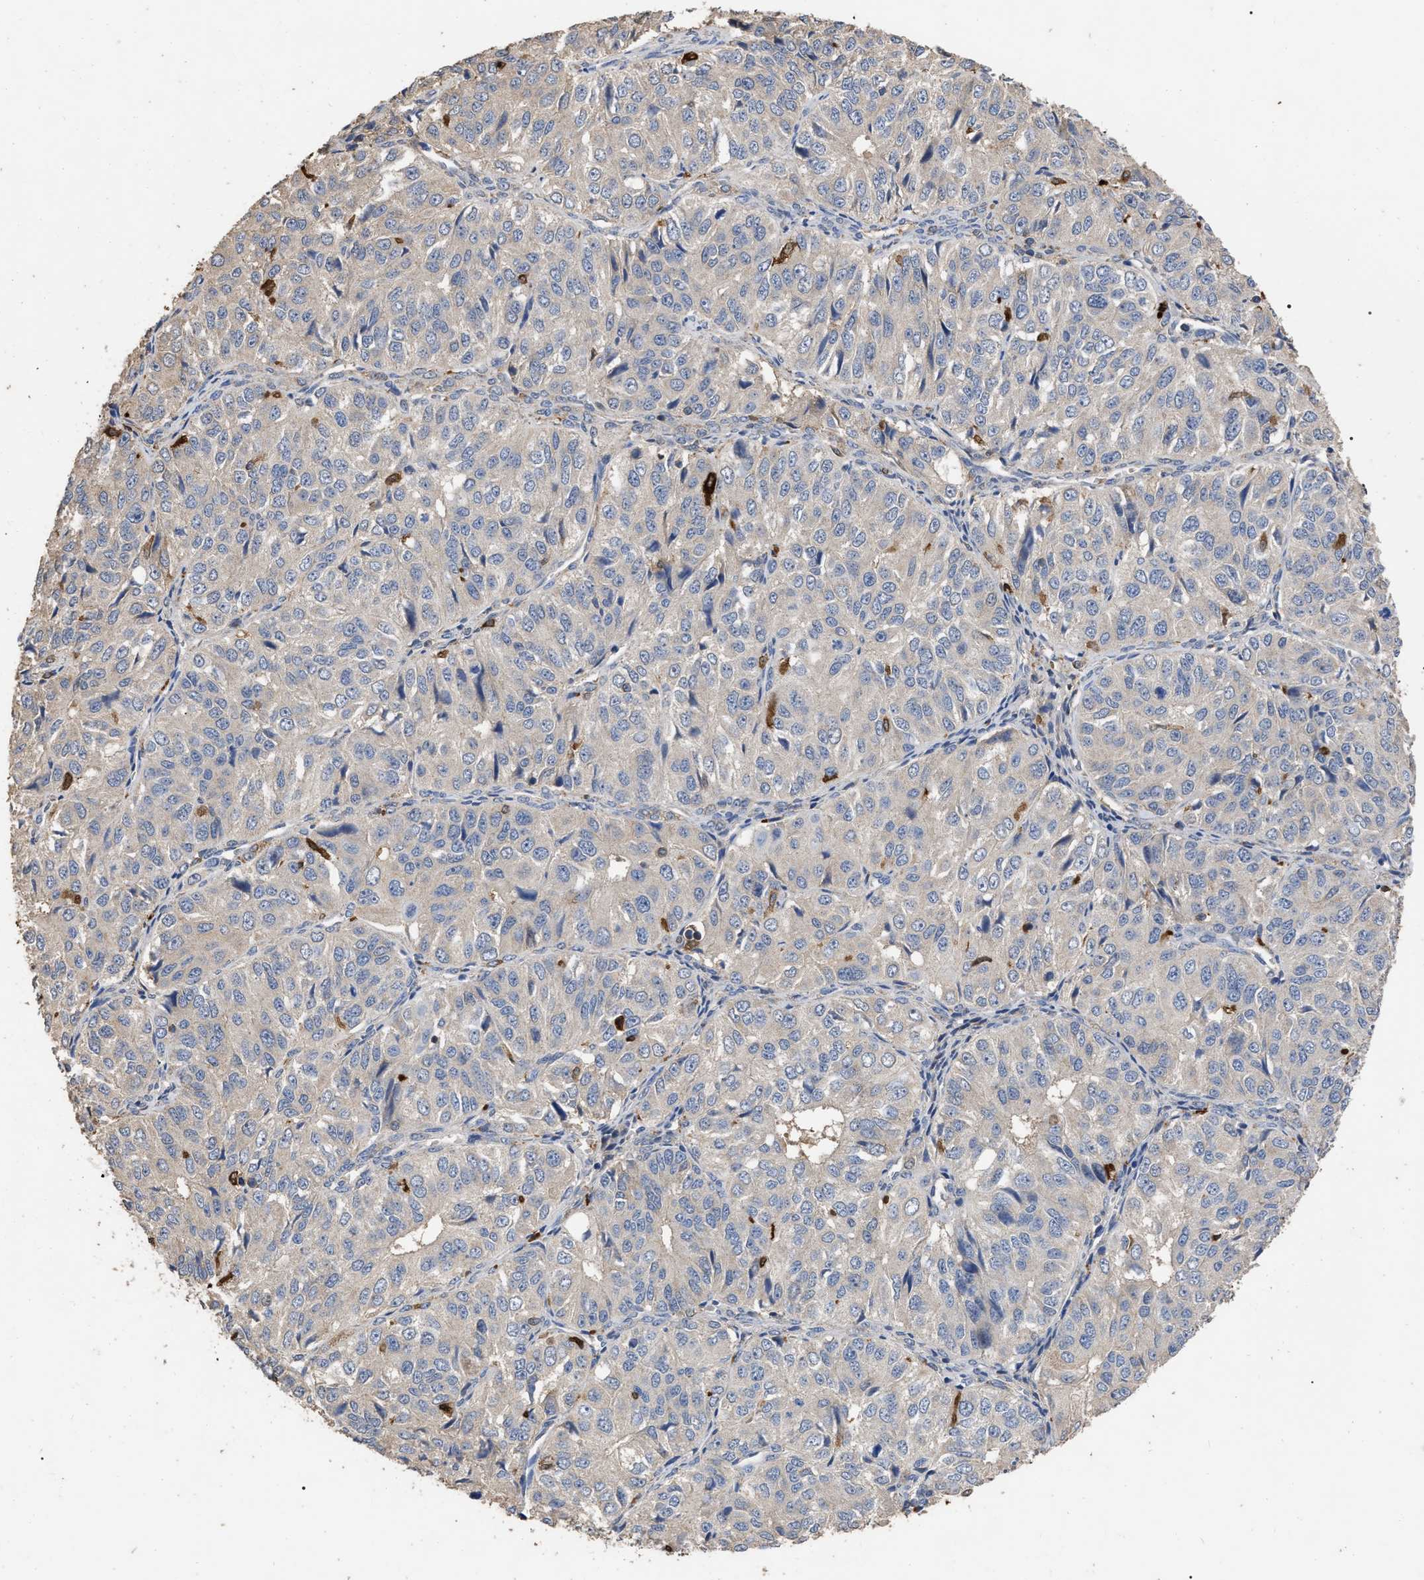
{"staining": {"intensity": "negative", "quantity": "none", "location": "none"}, "tissue": "ovarian cancer", "cell_type": "Tumor cells", "image_type": "cancer", "snomed": [{"axis": "morphology", "description": "Carcinoma, endometroid"}, {"axis": "topography", "description": "Ovary"}], "caption": "Immunohistochemistry micrograph of ovarian cancer stained for a protein (brown), which displays no expression in tumor cells.", "gene": "GPR179", "patient": {"sex": "female", "age": 51}}